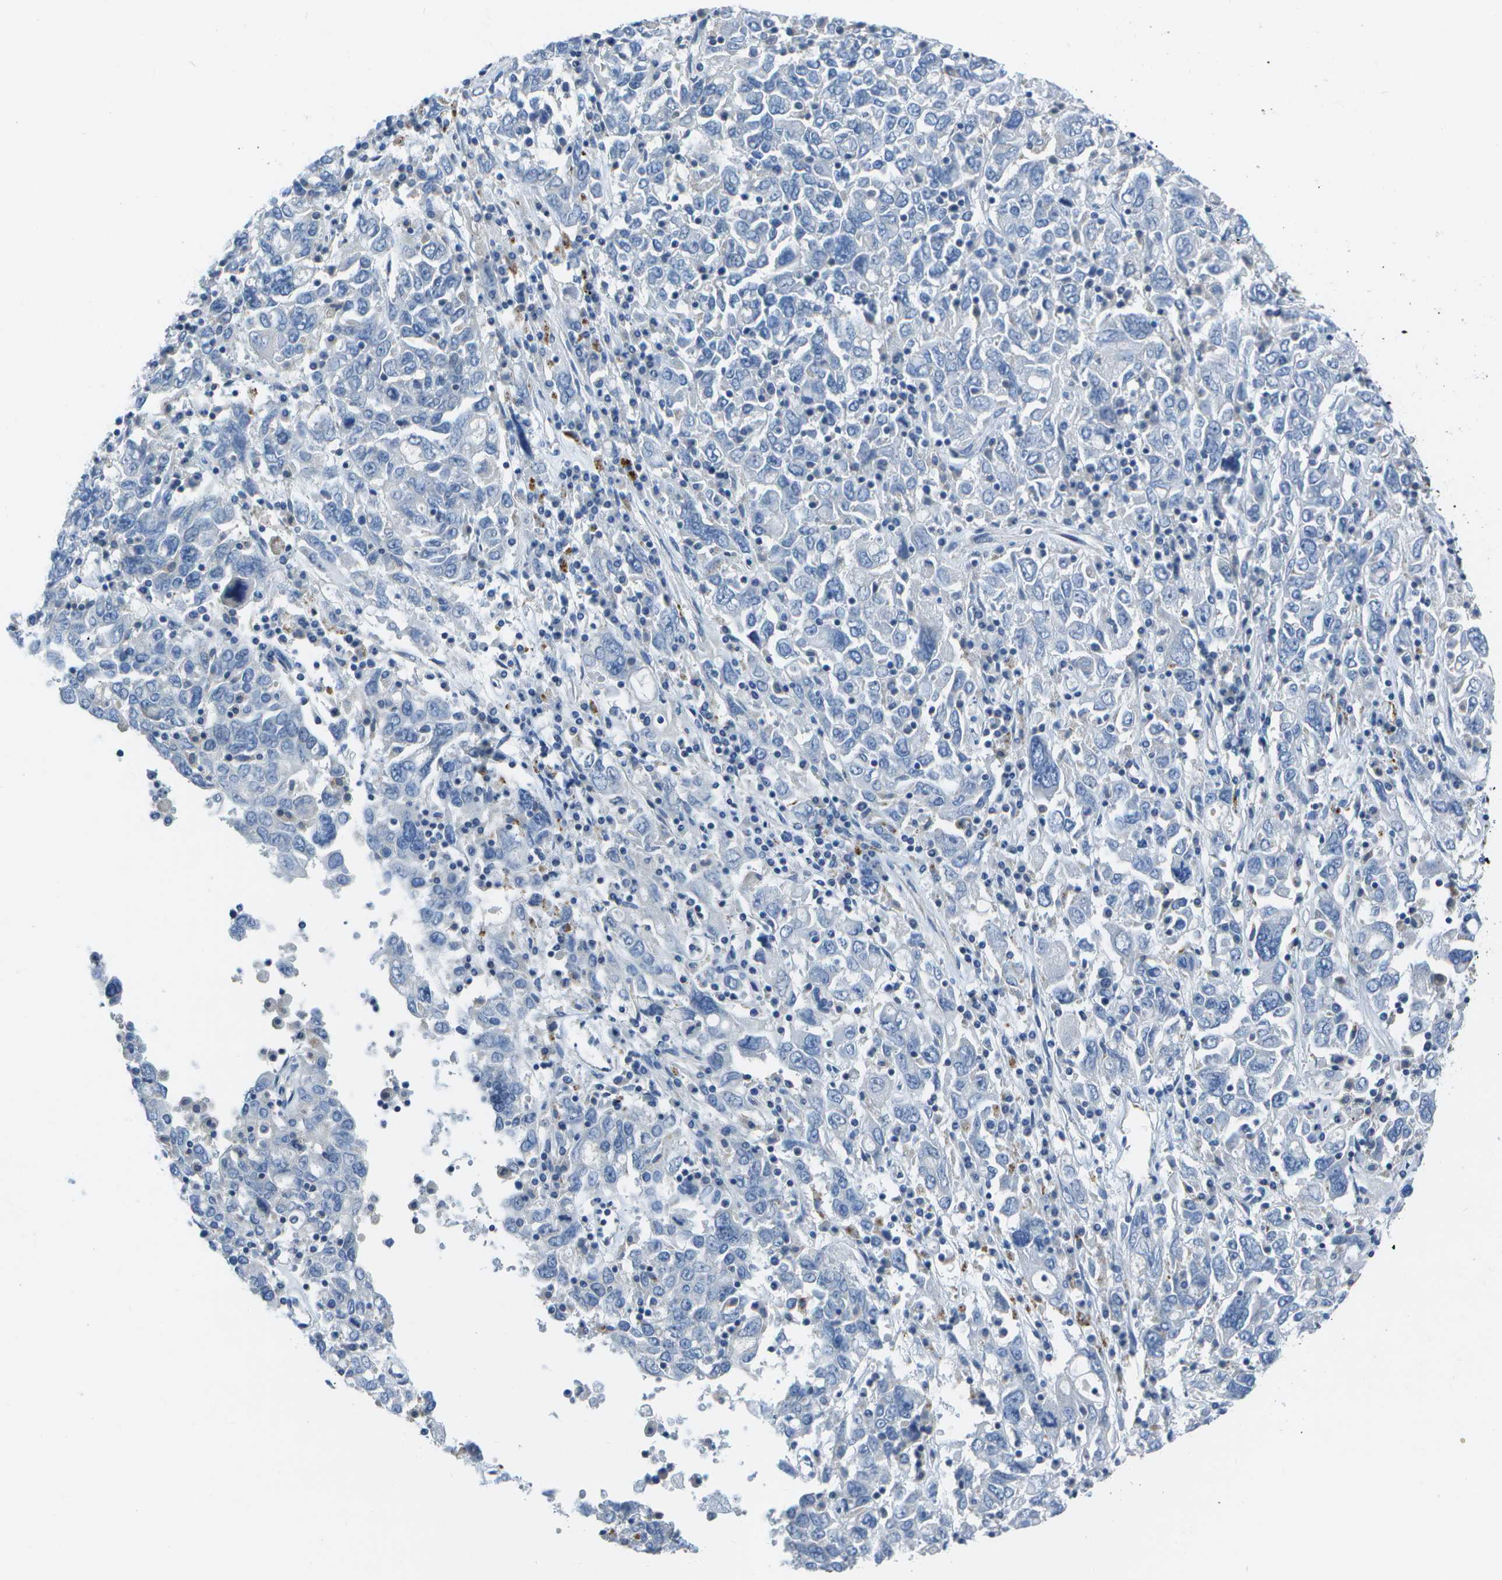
{"staining": {"intensity": "negative", "quantity": "none", "location": "none"}, "tissue": "ovarian cancer", "cell_type": "Tumor cells", "image_type": "cancer", "snomed": [{"axis": "morphology", "description": "Carcinoma, endometroid"}, {"axis": "topography", "description": "Ovary"}], "caption": "Immunohistochemical staining of endometroid carcinoma (ovarian) exhibits no significant positivity in tumor cells.", "gene": "DCT", "patient": {"sex": "female", "age": 62}}